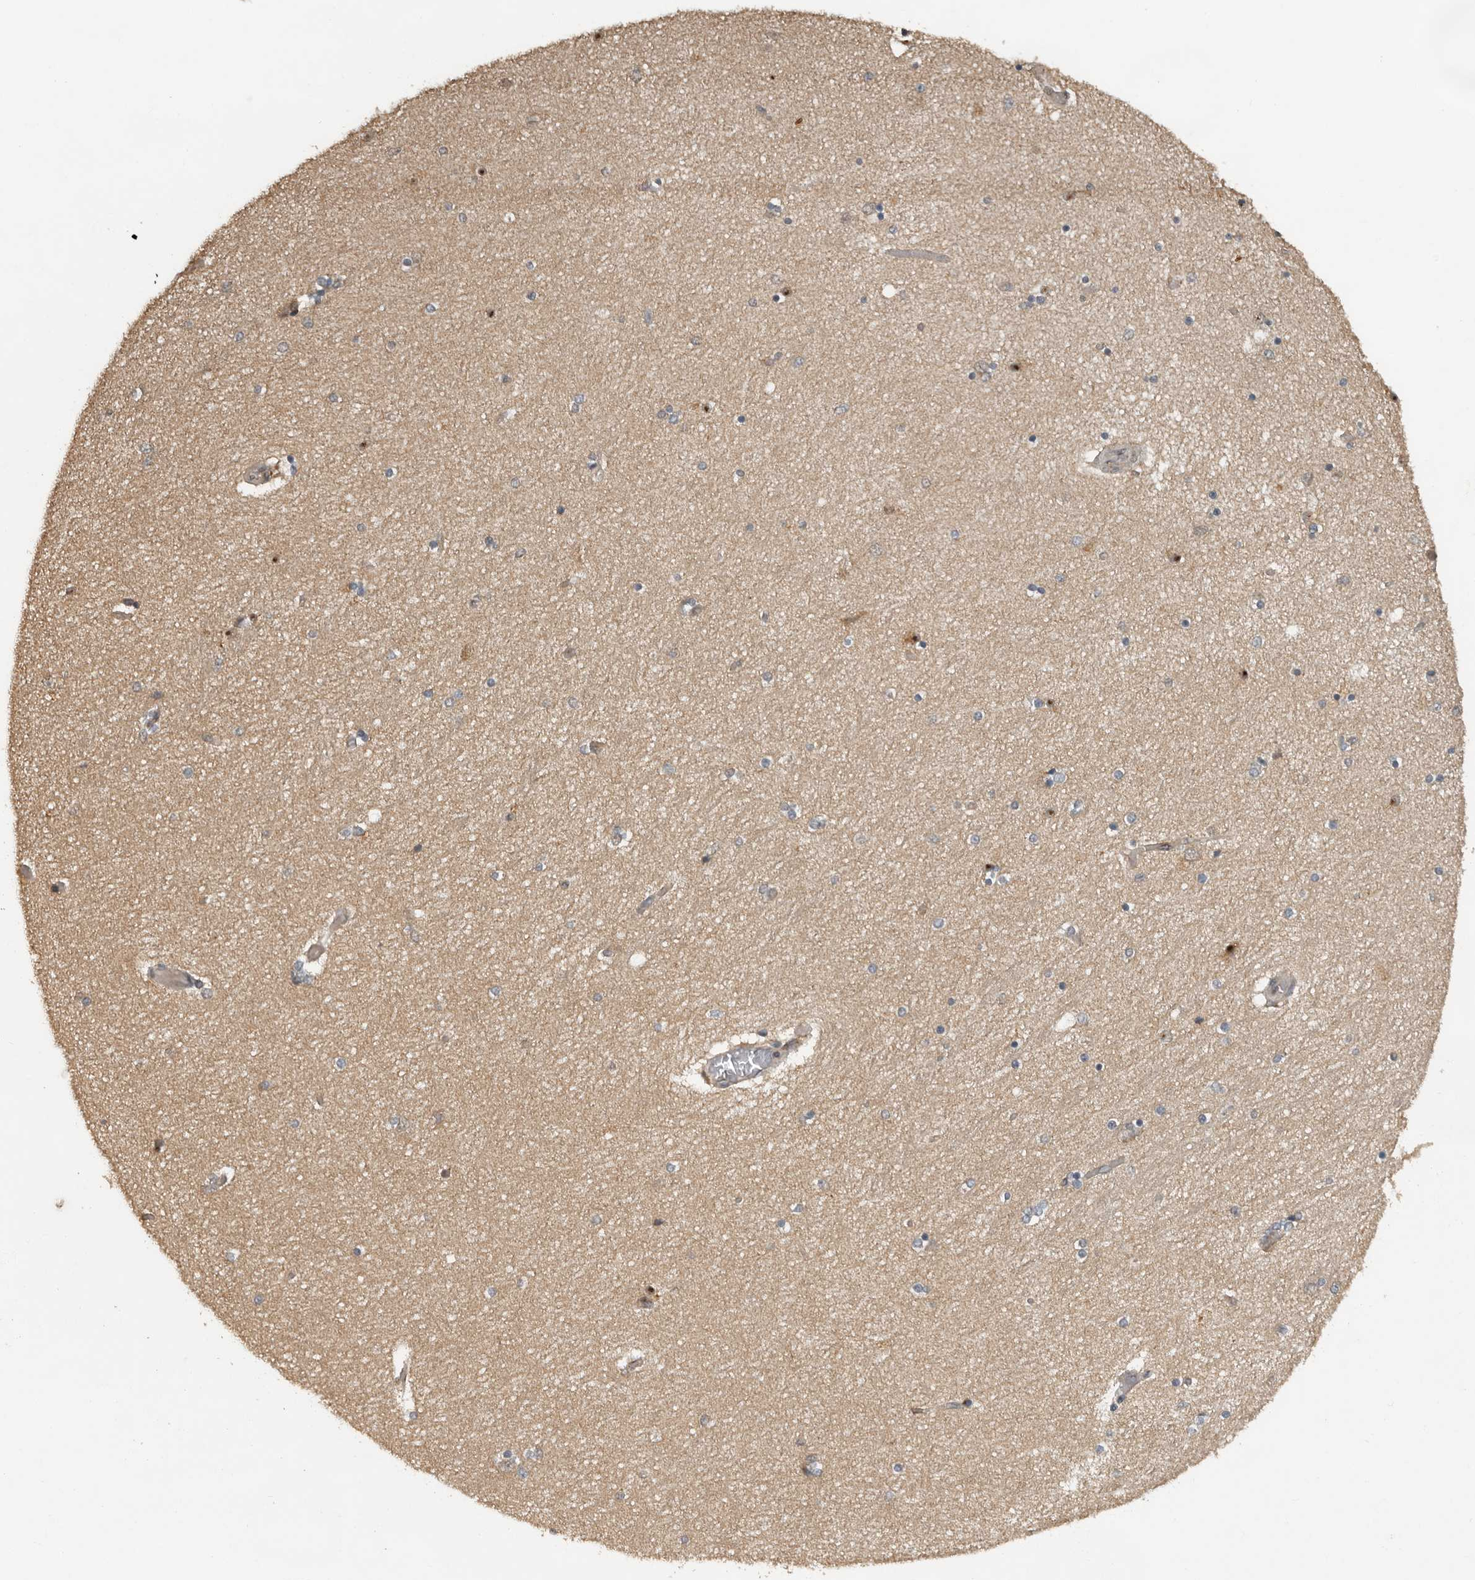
{"staining": {"intensity": "strong", "quantity": "<25%", "location": "nuclear"}, "tissue": "hippocampus", "cell_type": "Glial cells", "image_type": "normal", "snomed": [{"axis": "morphology", "description": "Normal tissue, NOS"}, {"axis": "topography", "description": "Hippocampus"}], "caption": "Immunohistochemical staining of unremarkable human hippocampus shows medium levels of strong nuclear positivity in about <25% of glial cells. (Stains: DAB (3,3'-diaminobenzidine) in brown, nuclei in blue, Microscopy: brightfield microscopy at high magnification).", "gene": "CEP350", "patient": {"sex": "female", "age": 54}}